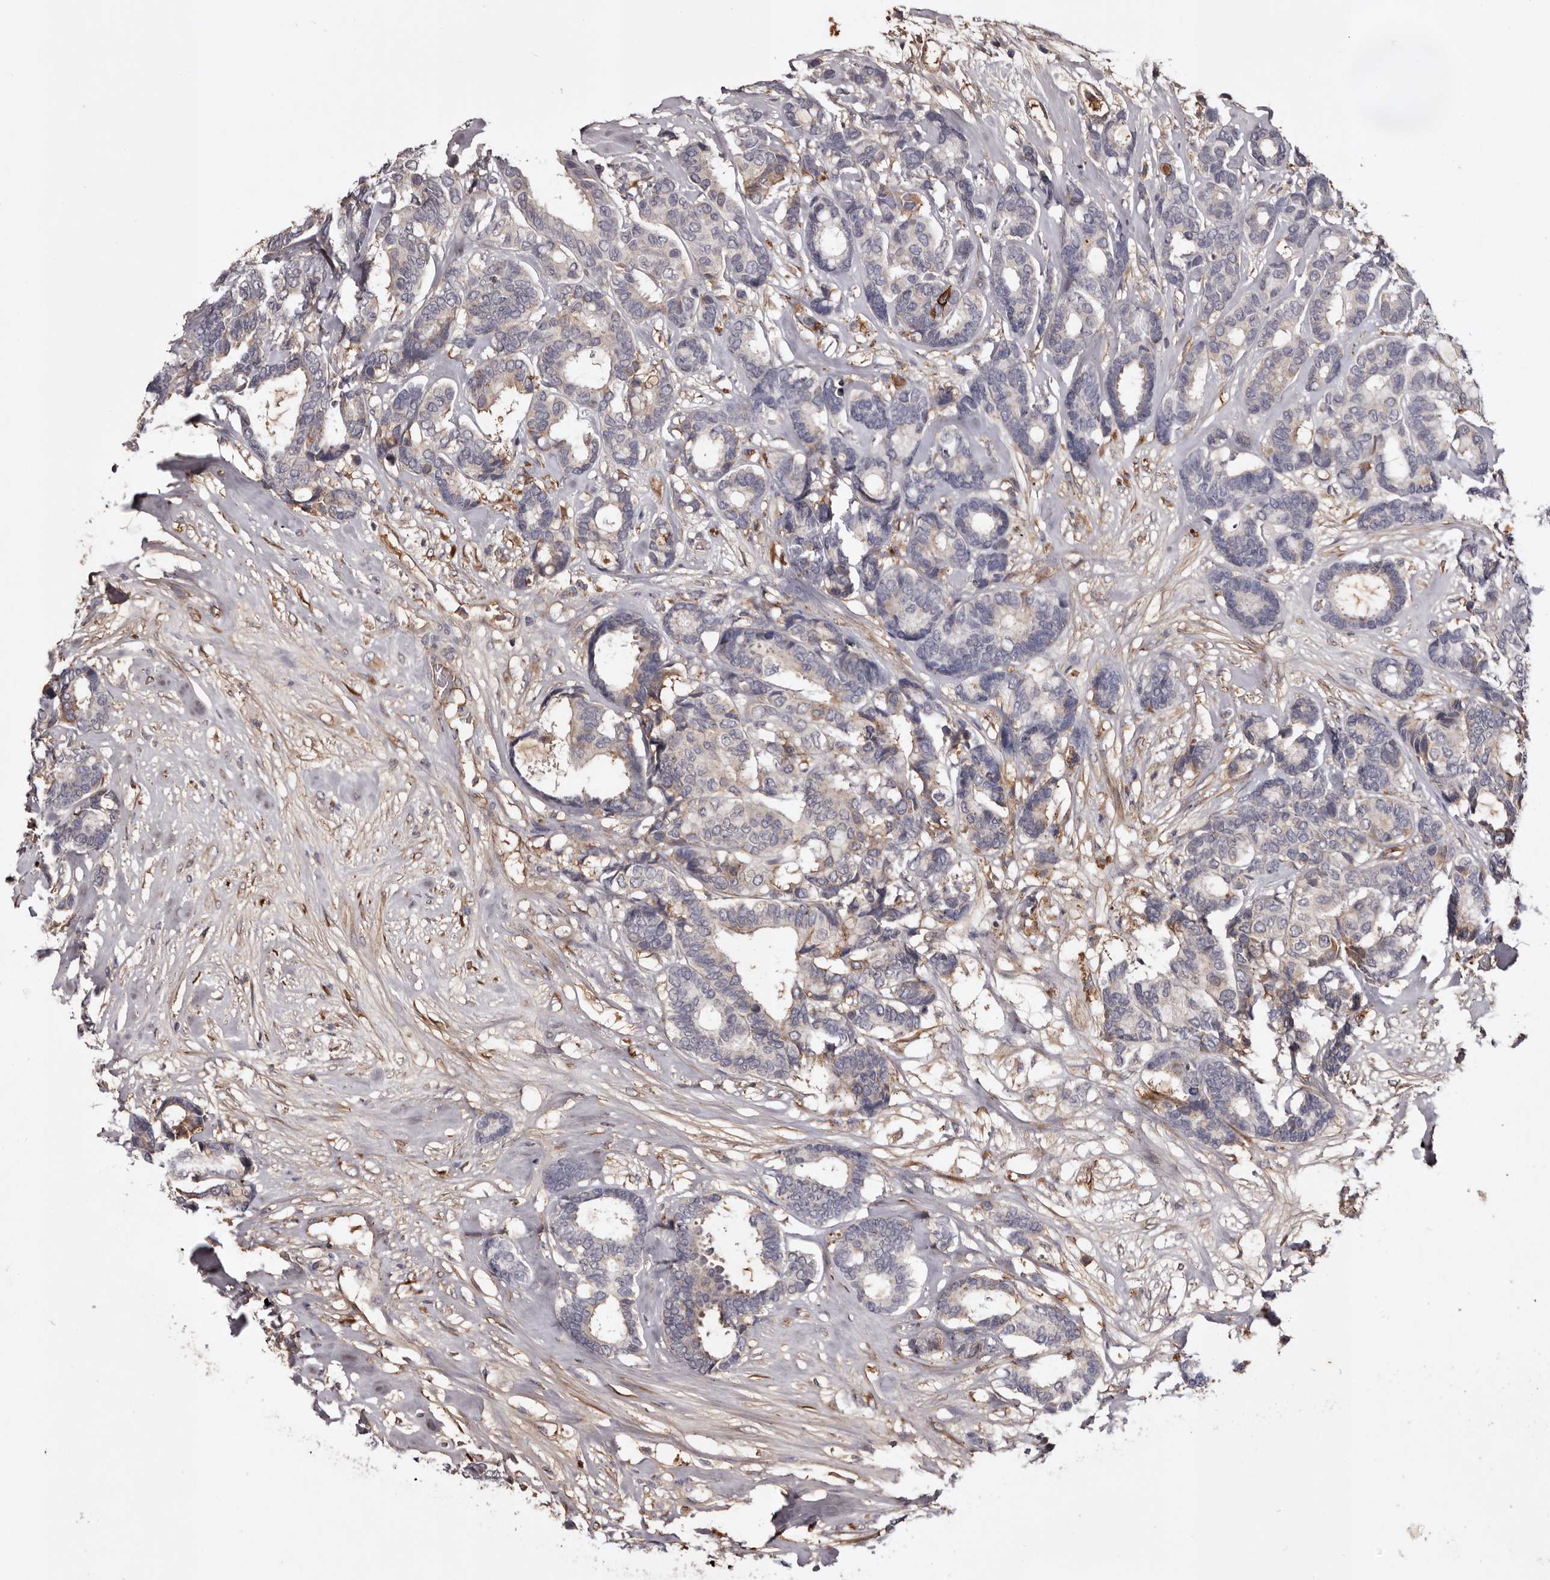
{"staining": {"intensity": "weak", "quantity": "<25%", "location": "cytoplasmic/membranous"}, "tissue": "breast cancer", "cell_type": "Tumor cells", "image_type": "cancer", "snomed": [{"axis": "morphology", "description": "Duct carcinoma"}, {"axis": "topography", "description": "Breast"}], "caption": "Photomicrograph shows no protein staining in tumor cells of infiltrating ductal carcinoma (breast) tissue.", "gene": "CYP1B1", "patient": {"sex": "female", "age": 87}}